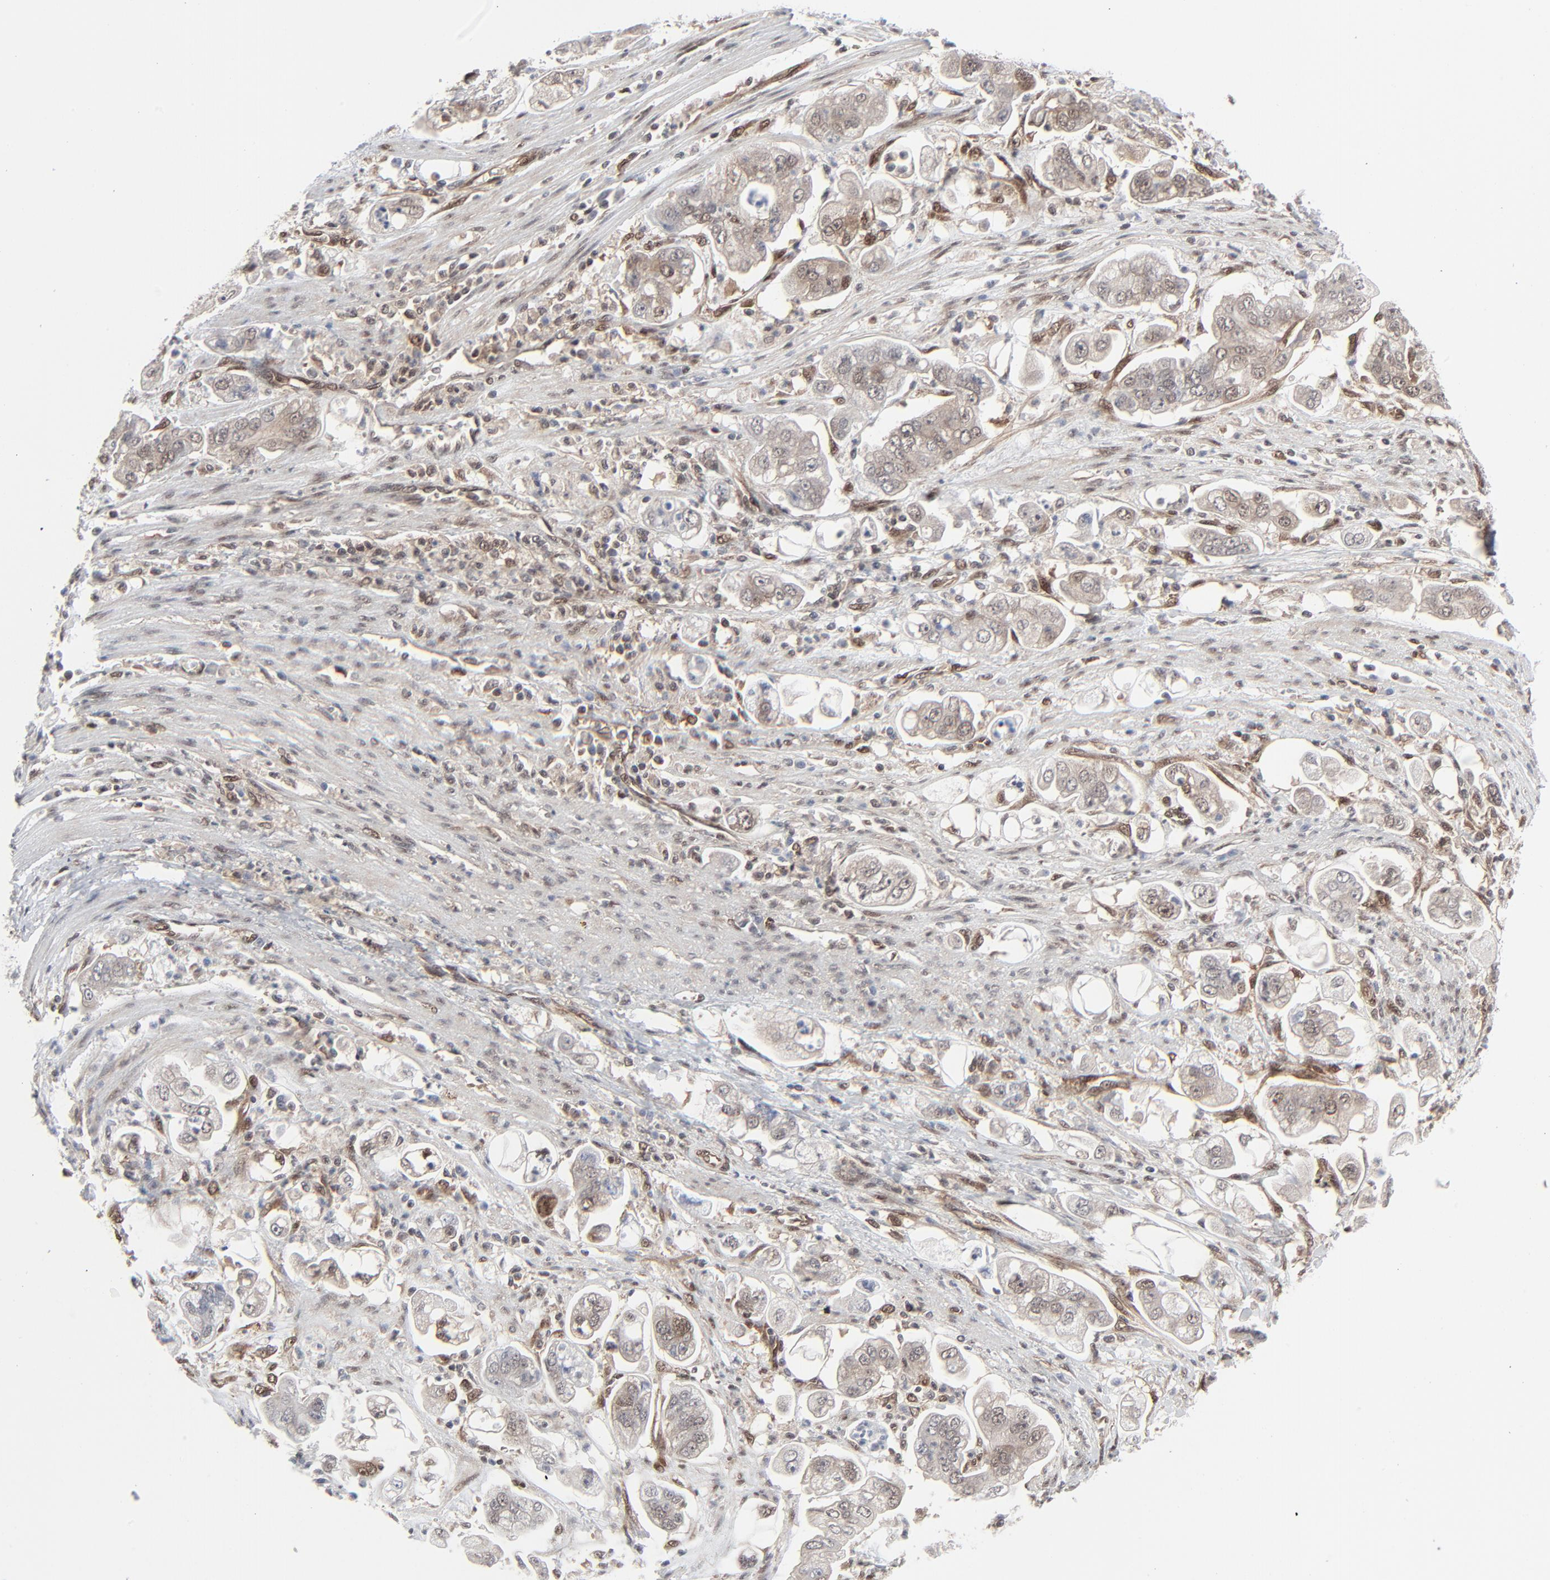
{"staining": {"intensity": "weak", "quantity": "25%-75%", "location": "cytoplasmic/membranous,nuclear"}, "tissue": "stomach cancer", "cell_type": "Tumor cells", "image_type": "cancer", "snomed": [{"axis": "morphology", "description": "Adenocarcinoma, NOS"}, {"axis": "topography", "description": "Stomach"}], "caption": "Brown immunohistochemical staining in human stomach adenocarcinoma displays weak cytoplasmic/membranous and nuclear positivity in about 25%-75% of tumor cells.", "gene": "AKT1", "patient": {"sex": "male", "age": 62}}